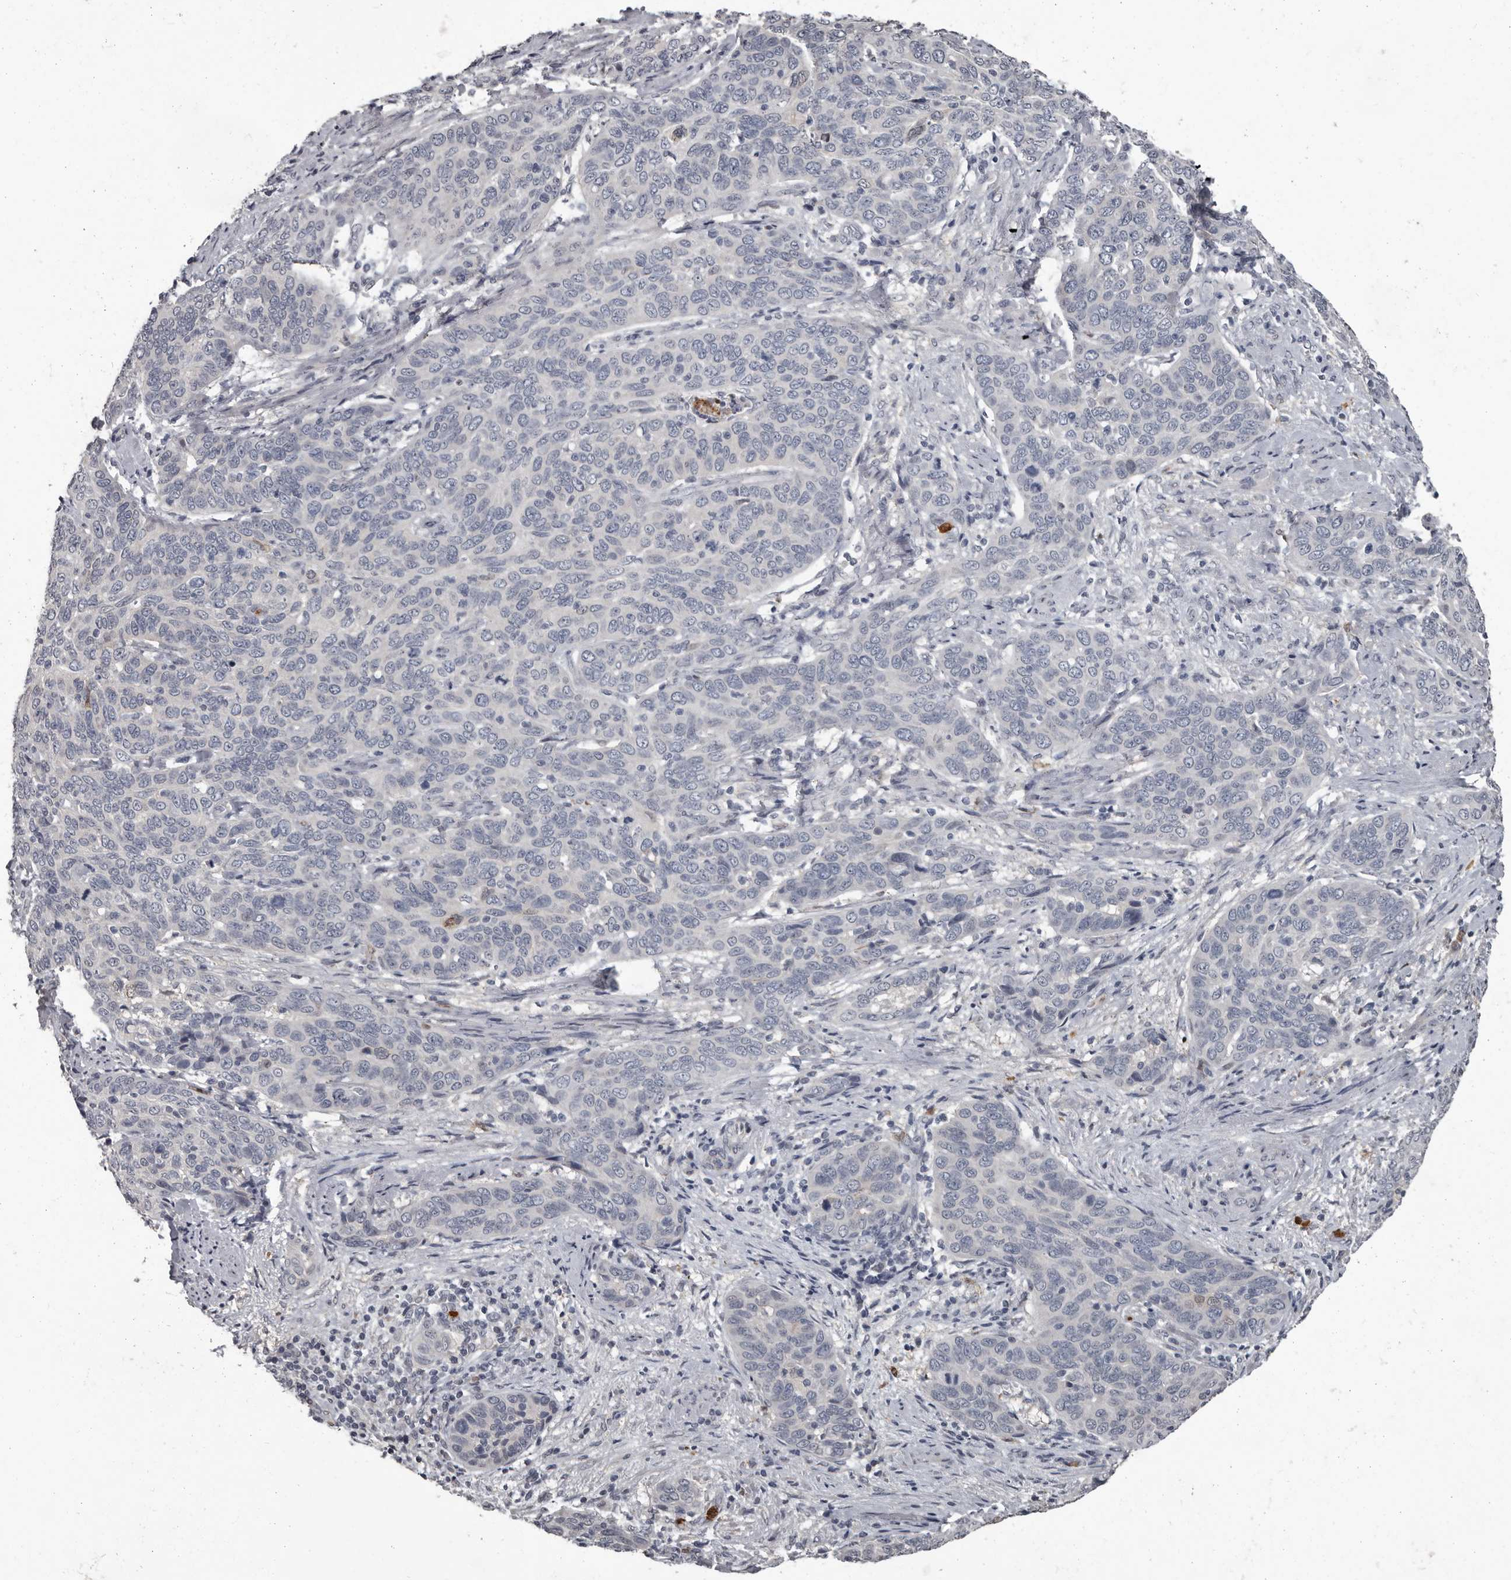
{"staining": {"intensity": "negative", "quantity": "none", "location": "none"}, "tissue": "cervical cancer", "cell_type": "Tumor cells", "image_type": "cancer", "snomed": [{"axis": "morphology", "description": "Squamous cell carcinoma, NOS"}, {"axis": "topography", "description": "Cervix"}], "caption": "DAB immunohistochemical staining of cervical cancer (squamous cell carcinoma) reveals no significant staining in tumor cells. (Immunohistochemistry, brightfield microscopy, high magnification).", "gene": "GPR157", "patient": {"sex": "female", "age": 60}}